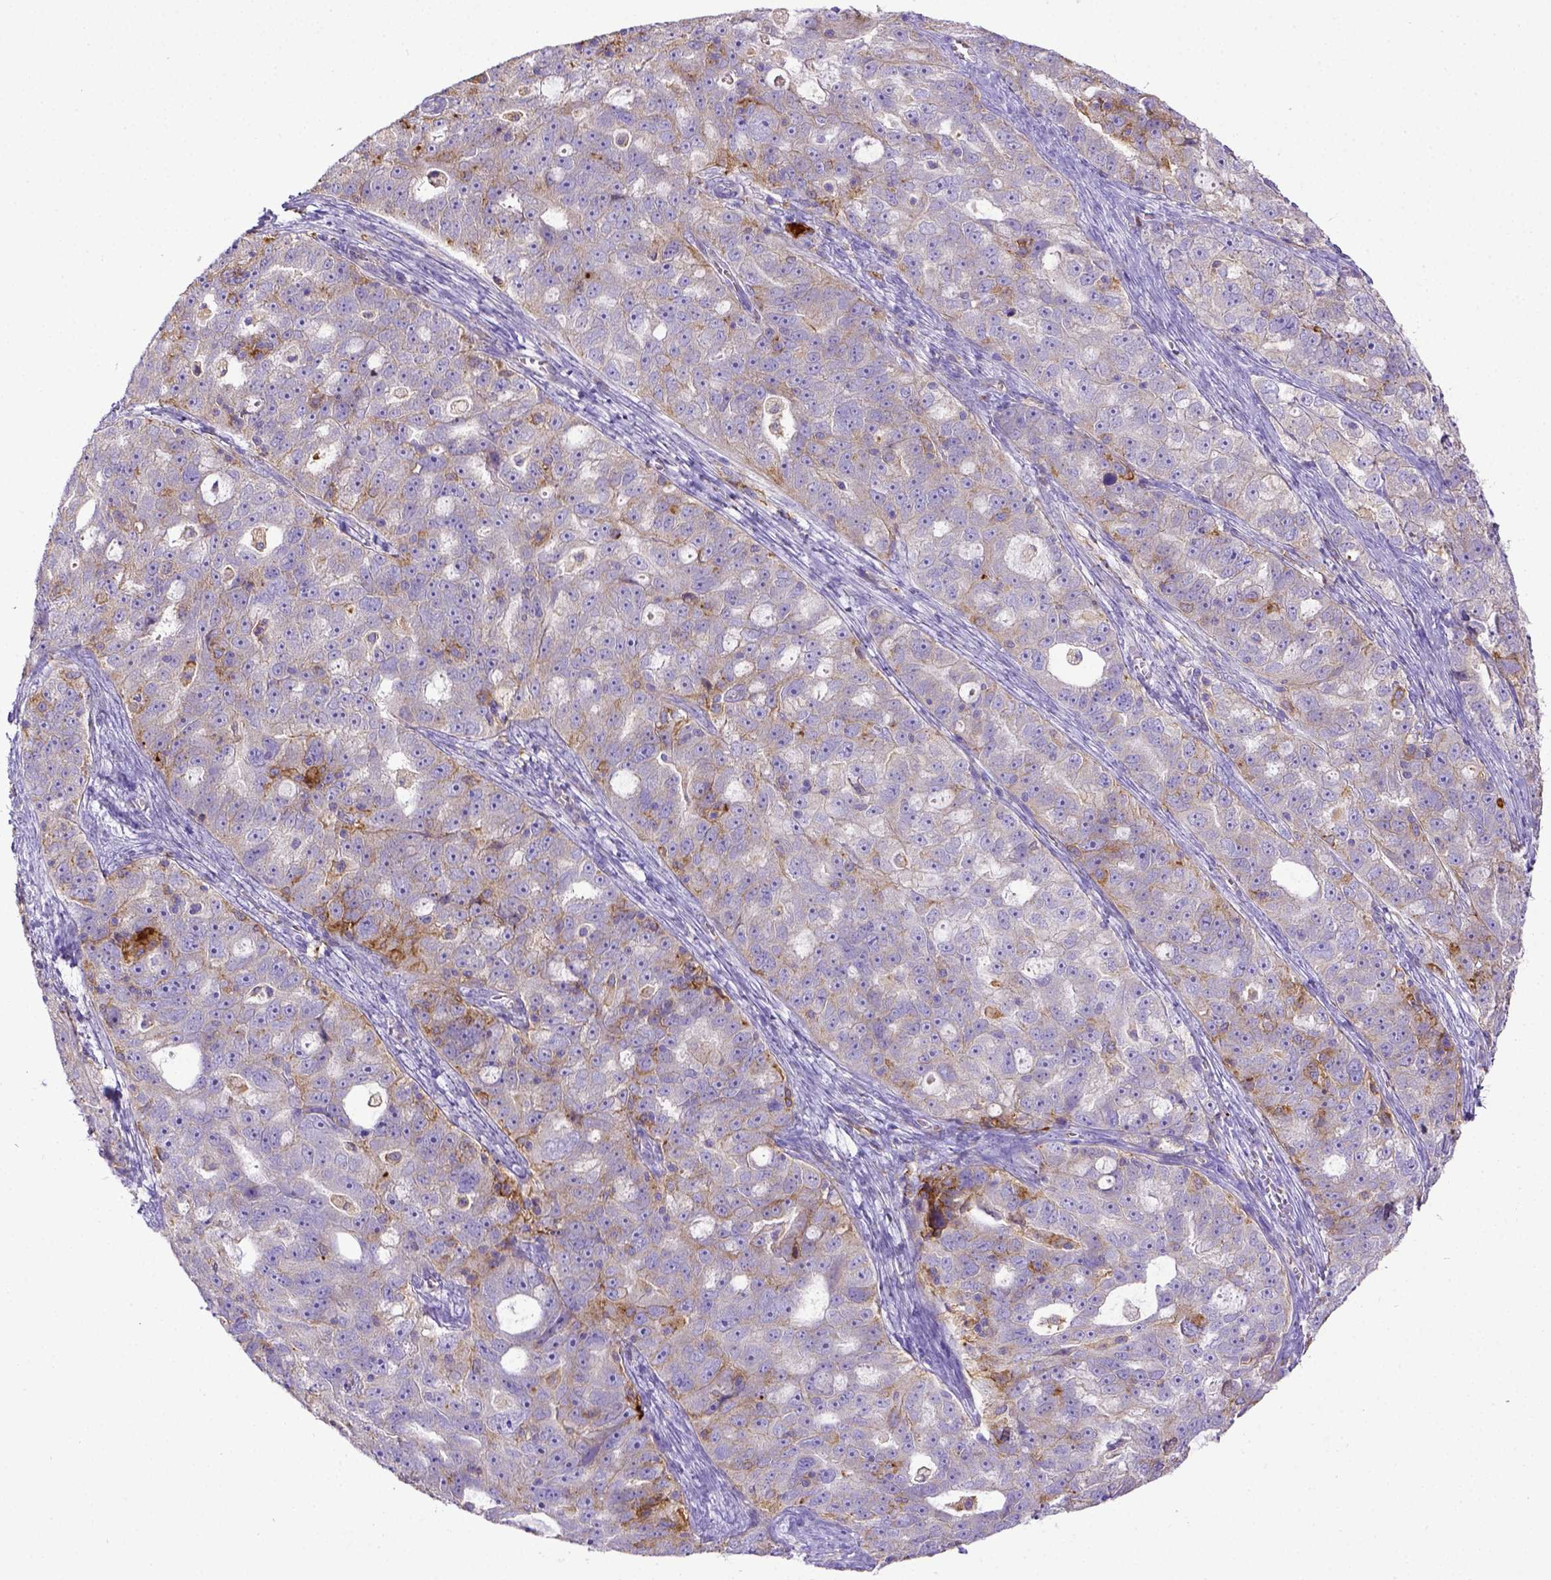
{"staining": {"intensity": "weak", "quantity": "<25%", "location": "cytoplasmic/membranous"}, "tissue": "ovarian cancer", "cell_type": "Tumor cells", "image_type": "cancer", "snomed": [{"axis": "morphology", "description": "Cystadenocarcinoma, serous, NOS"}, {"axis": "topography", "description": "Ovary"}], "caption": "The image displays no staining of tumor cells in ovarian cancer (serous cystadenocarcinoma).", "gene": "CD40", "patient": {"sex": "female", "age": 51}}